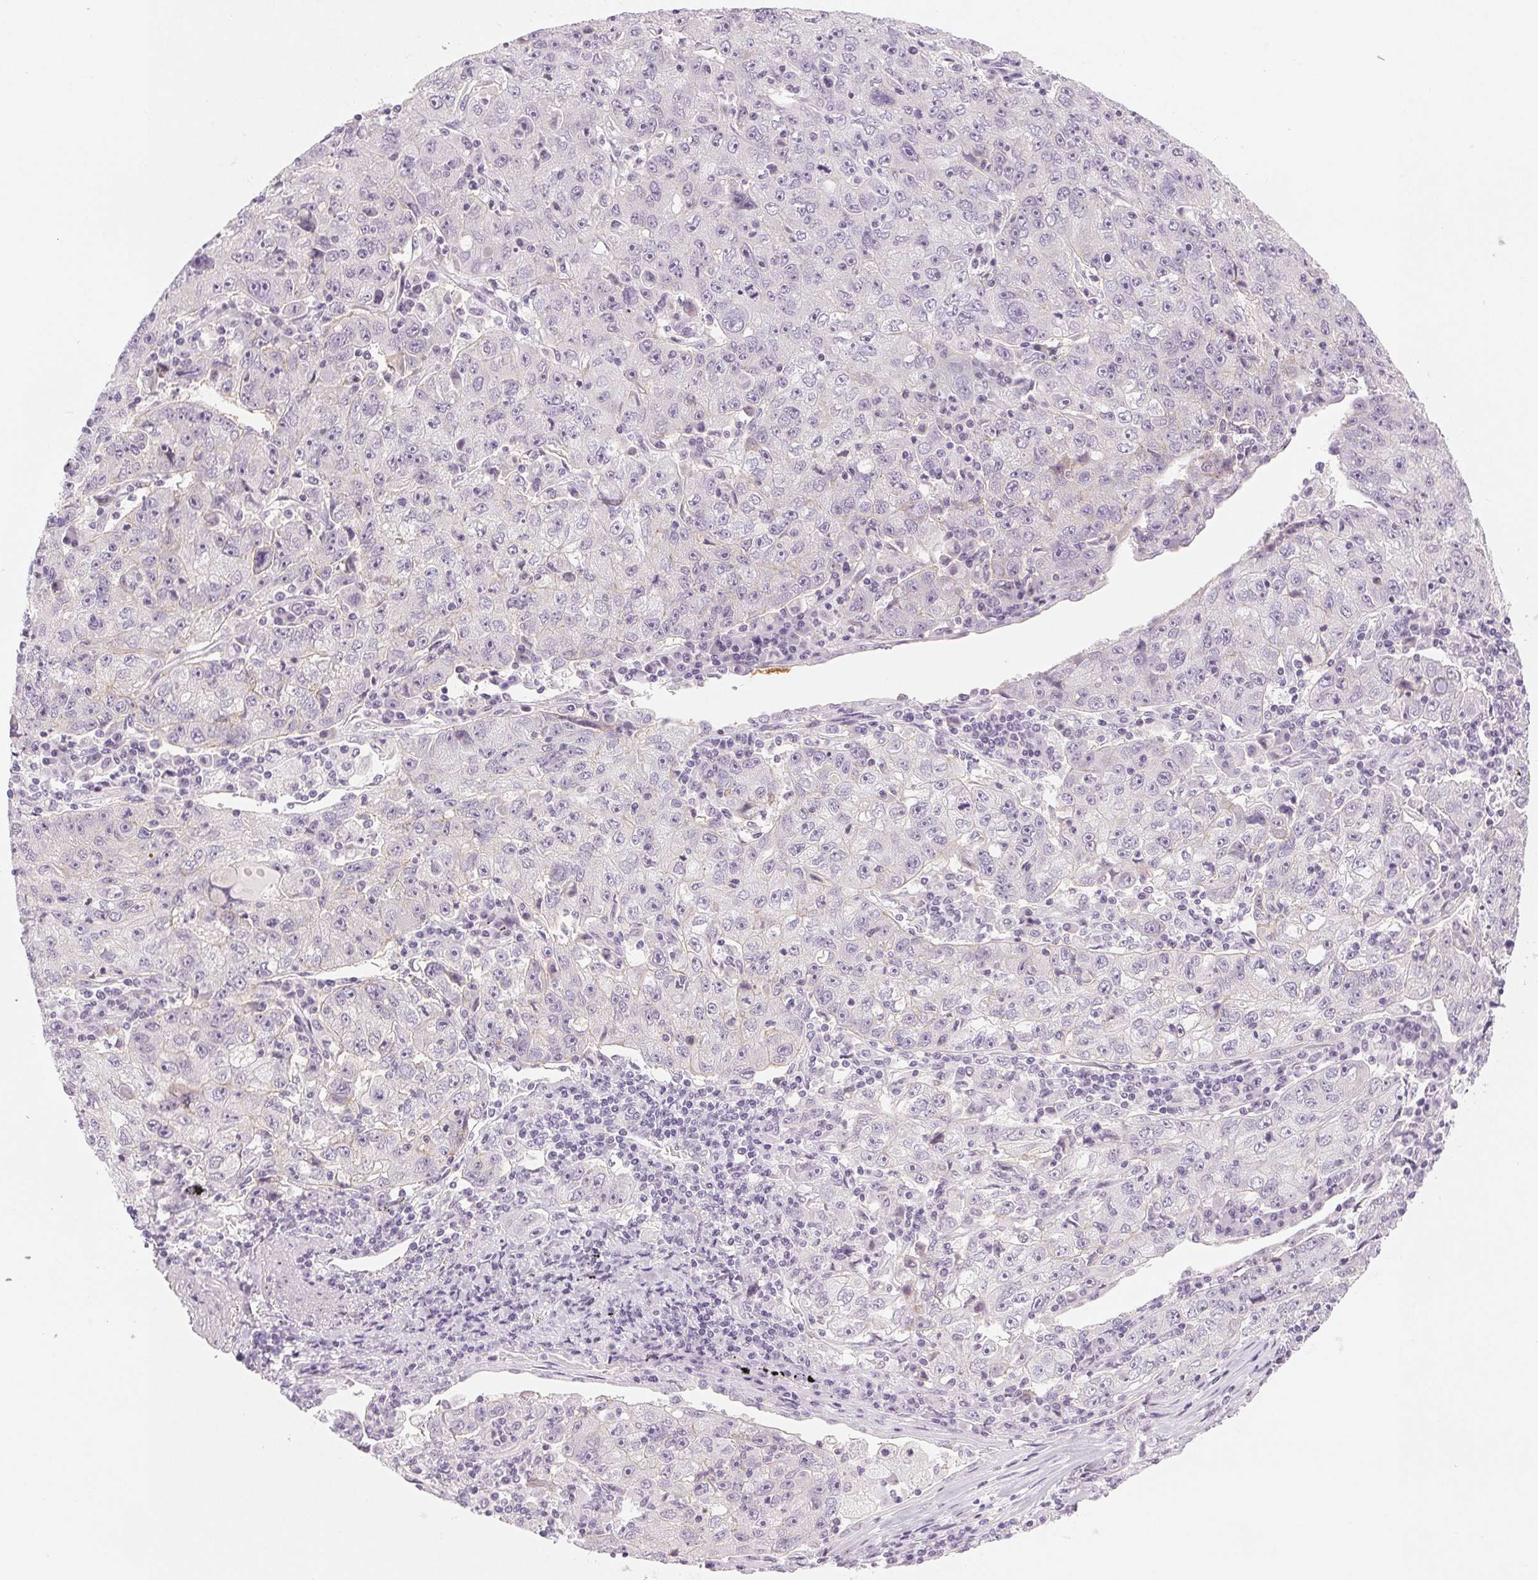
{"staining": {"intensity": "negative", "quantity": "none", "location": "none"}, "tissue": "lung cancer", "cell_type": "Tumor cells", "image_type": "cancer", "snomed": [{"axis": "morphology", "description": "Normal morphology"}, {"axis": "morphology", "description": "Adenocarcinoma, NOS"}, {"axis": "topography", "description": "Lymph node"}, {"axis": "topography", "description": "Lung"}], "caption": "IHC of human adenocarcinoma (lung) demonstrates no positivity in tumor cells.", "gene": "EHHADH", "patient": {"sex": "female", "age": 57}}